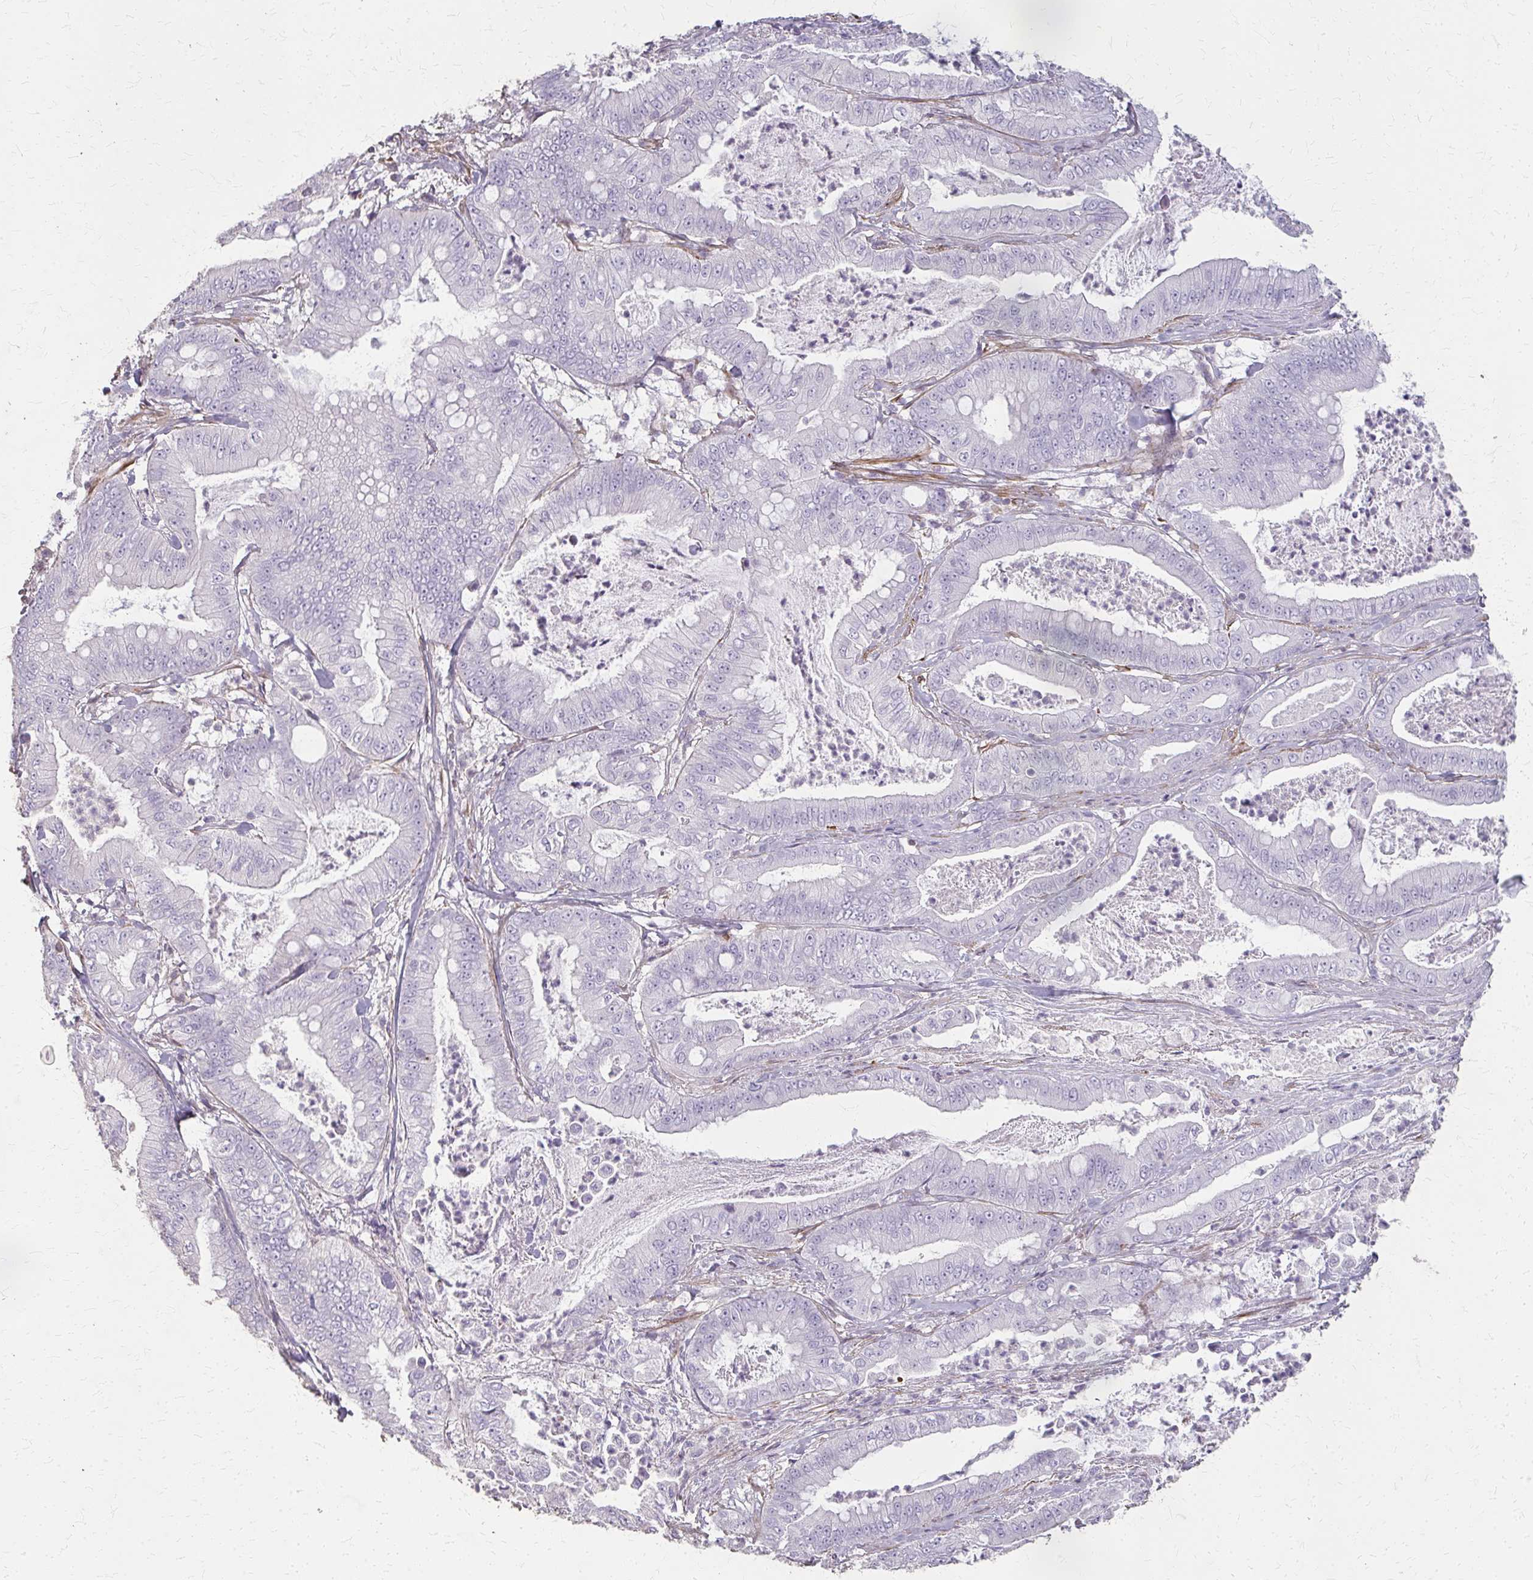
{"staining": {"intensity": "negative", "quantity": "none", "location": "none"}, "tissue": "pancreatic cancer", "cell_type": "Tumor cells", "image_type": "cancer", "snomed": [{"axis": "morphology", "description": "Adenocarcinoma, NOS"}, {"axis": "topography", "description": "Pancreas"}], "caption": "The image reveals no staining of tumor cells in adenocarcinoma (pancreatic). (Stains: DAB (3,3'-diaminobenzidine) IHC with hematoxylin counter stain, Microscopy: brightfield microscopy at high magnification).", "gene": "TENM4", "patient": {"sex": "male", "age": 71}}